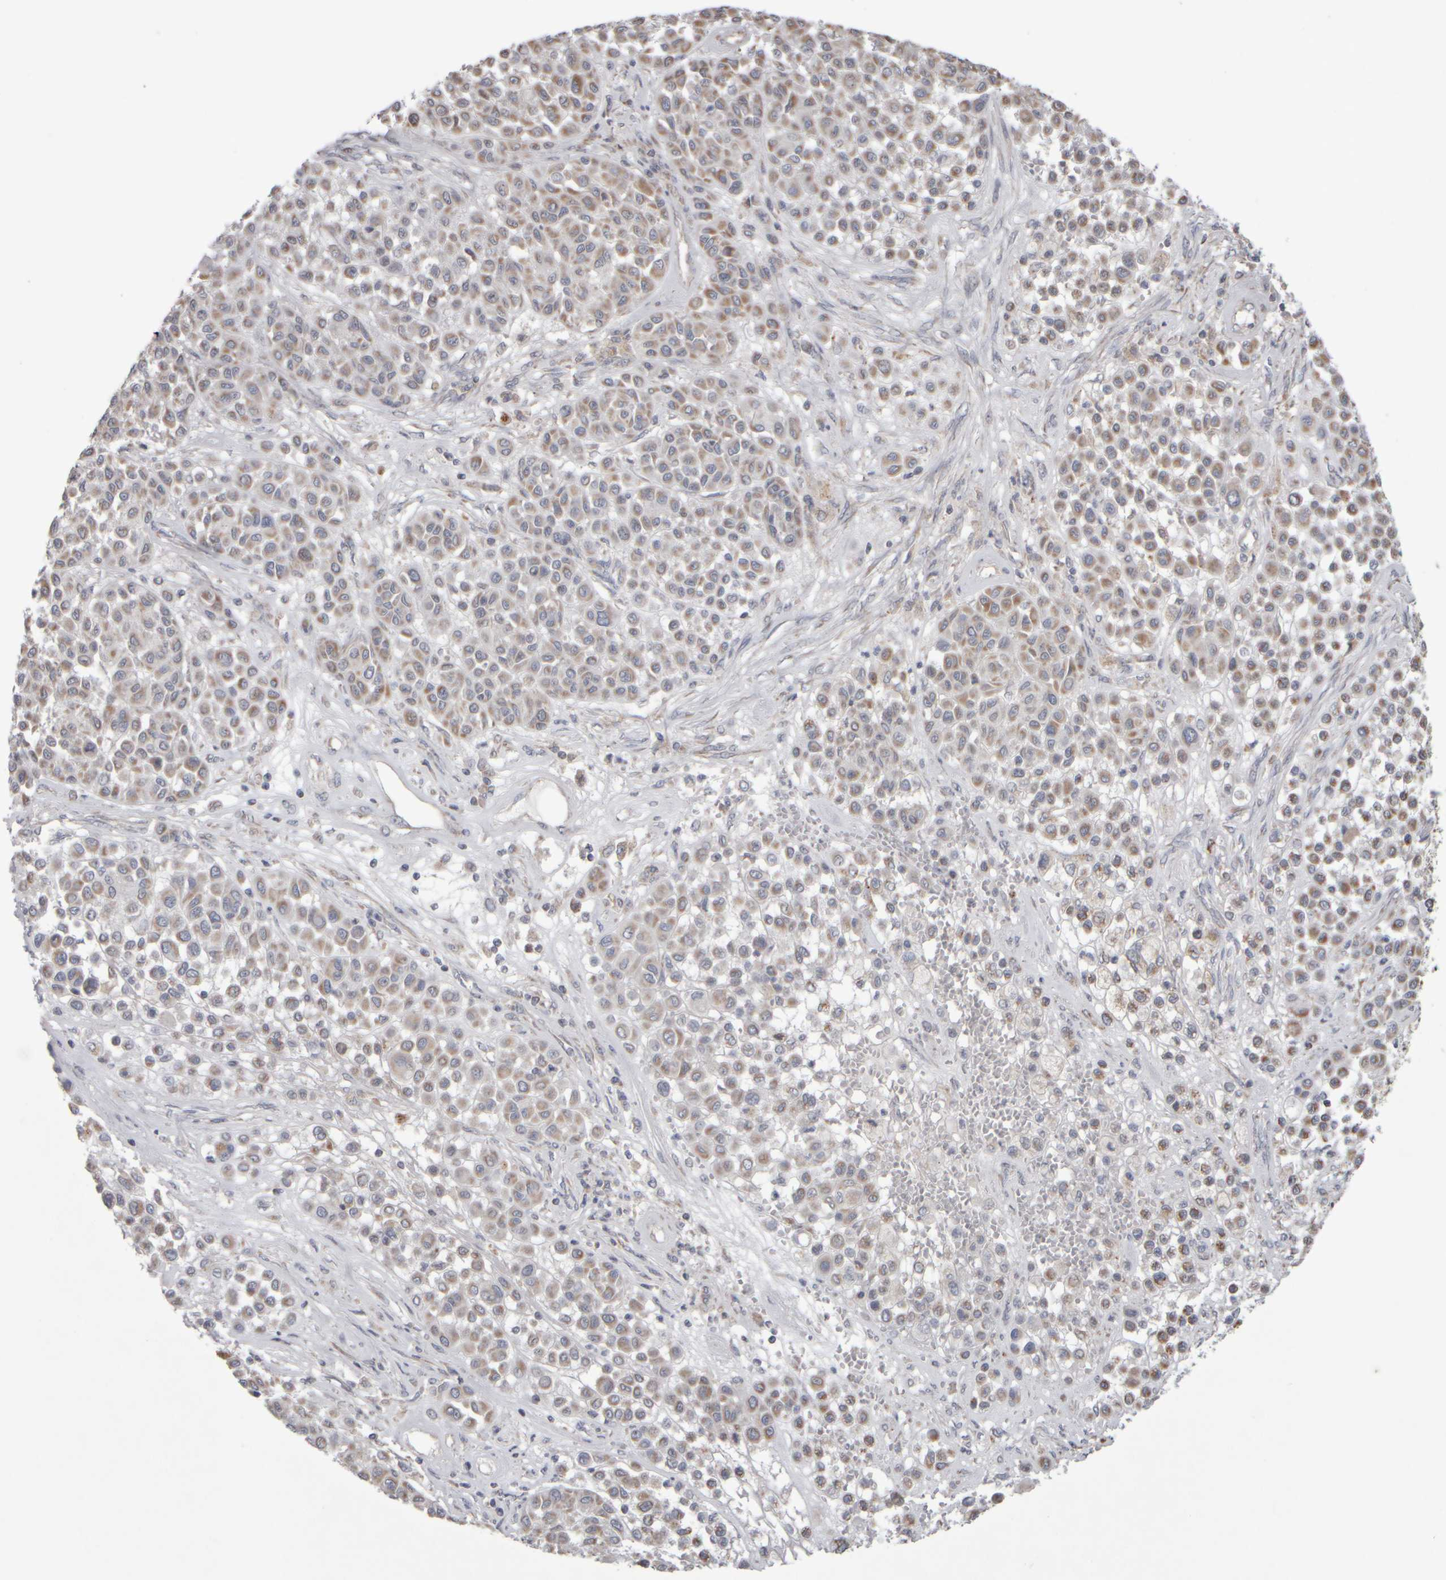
{"staining": {"intensity": "weak", "quantity": ">75%", "location": "cytoplasmic/membranous"}, "tissue": "melanoma", "cell_type": "Tumor cells", "image_type": "cancer", "snomed": [{"axis": "morphology", "description": "Malignant melanoma, Metastatic site"}, {"axis": "topography", "description": "Soft tissue"}], "caption": "Malignant melanoma (metastatic site) tissue exhibits weak cytoplasmic/membranous staining in about >75% of tumor cells The protein is stained brown, and the nuclei are stained in blue (DAB (3,3'-diaminobenzidine) IHC with brightfield microscopy, high magnification).", "gene": "SCO1", "patient": {"sex": "male", "age": 41}}